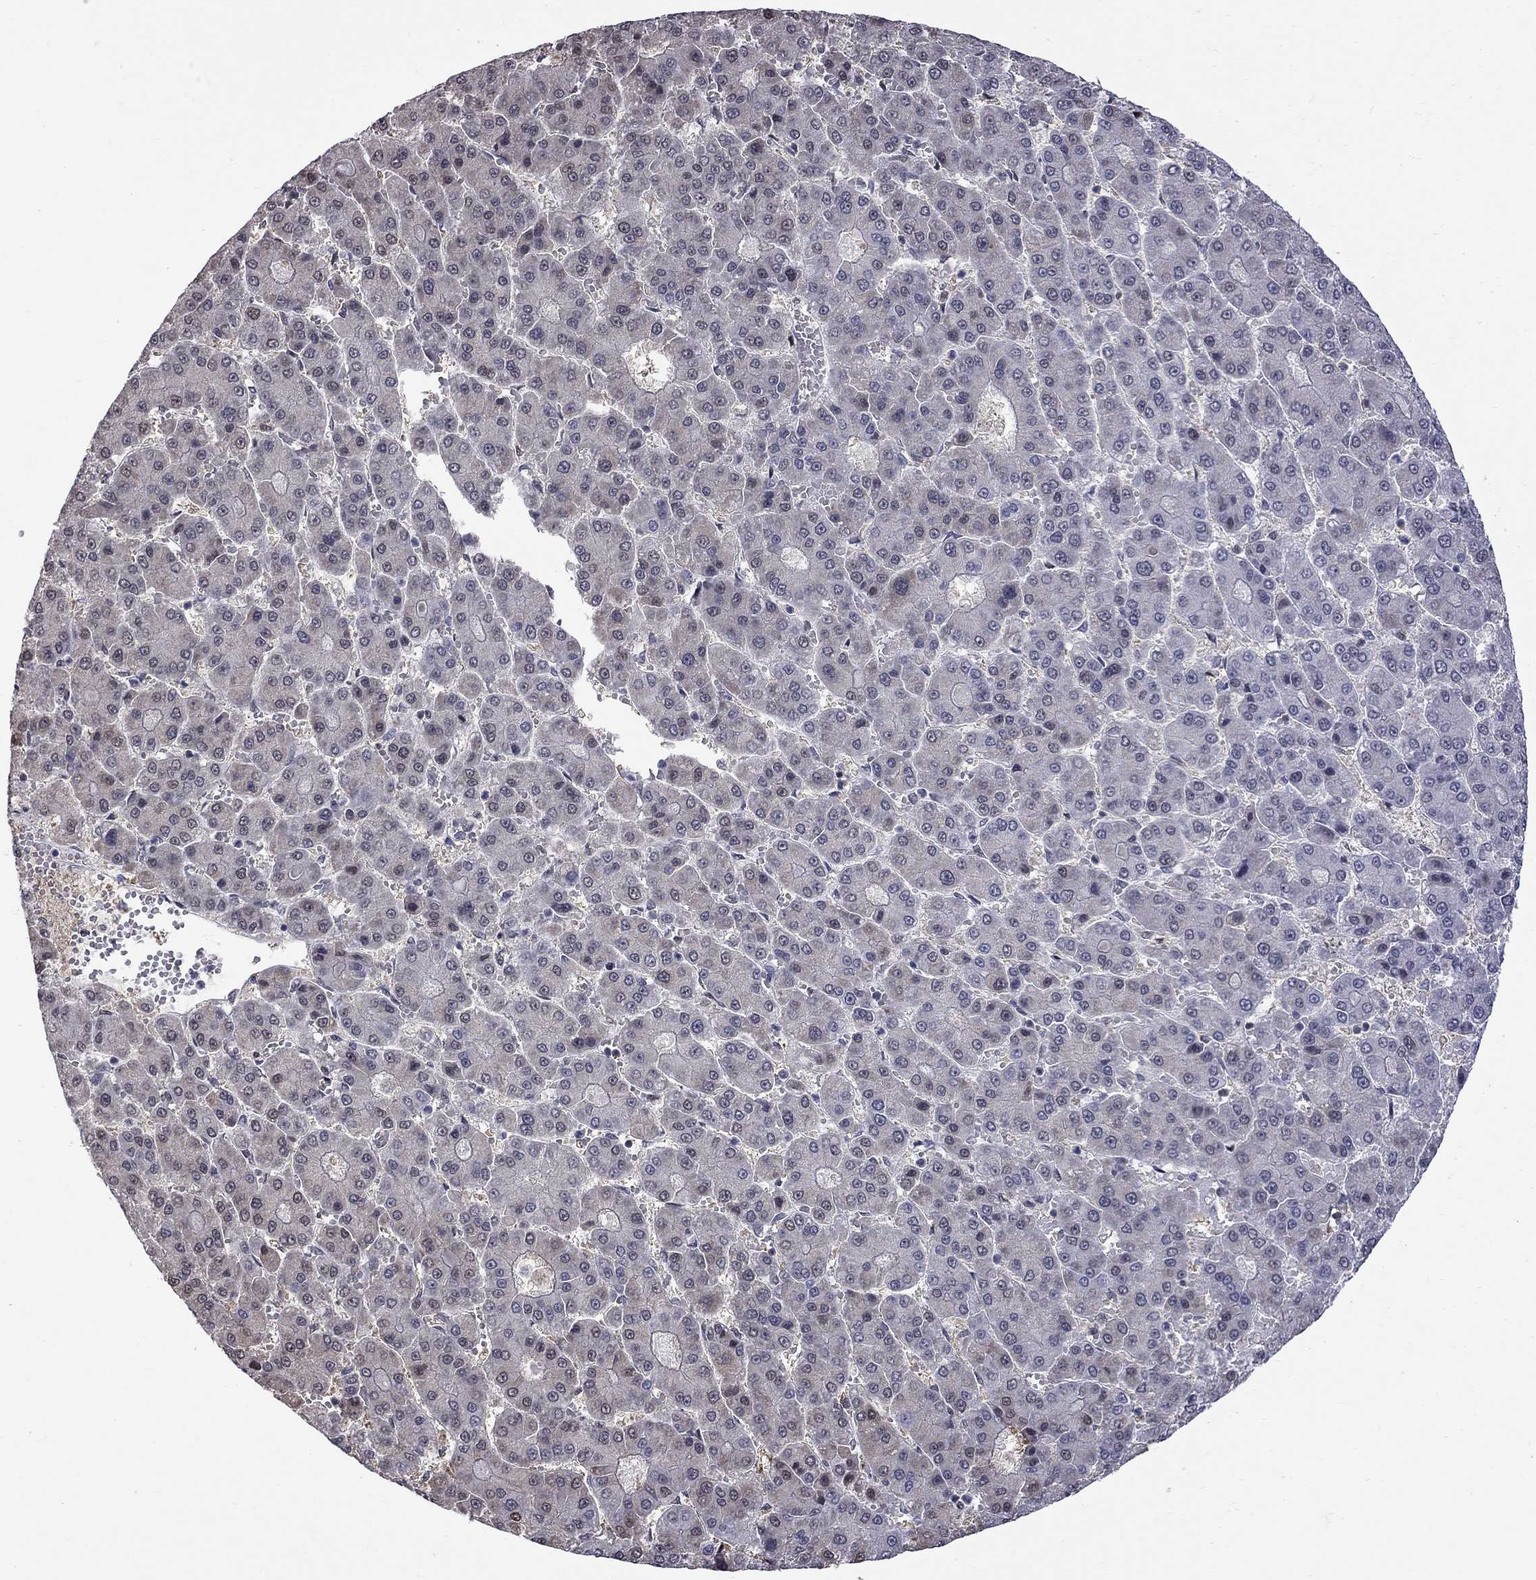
{"staining": {"intensity": "negative", "quantity": "none", "location": "none"}, "tissue": "liver cancer", "cell_type": "Tumor cells", "image_type": "cancer", "snomed": [{"axis": "morphology", "description": "Carcinoma, Hepatocellular, NOS"}, {"axis": "topography", "description": "Liver"}], "caption": "A photomicrograph of human liver cancer is negative for staining in tumor cells.", "gene": "RFWD3", "patient": {"sex": "male", "age": 70}}